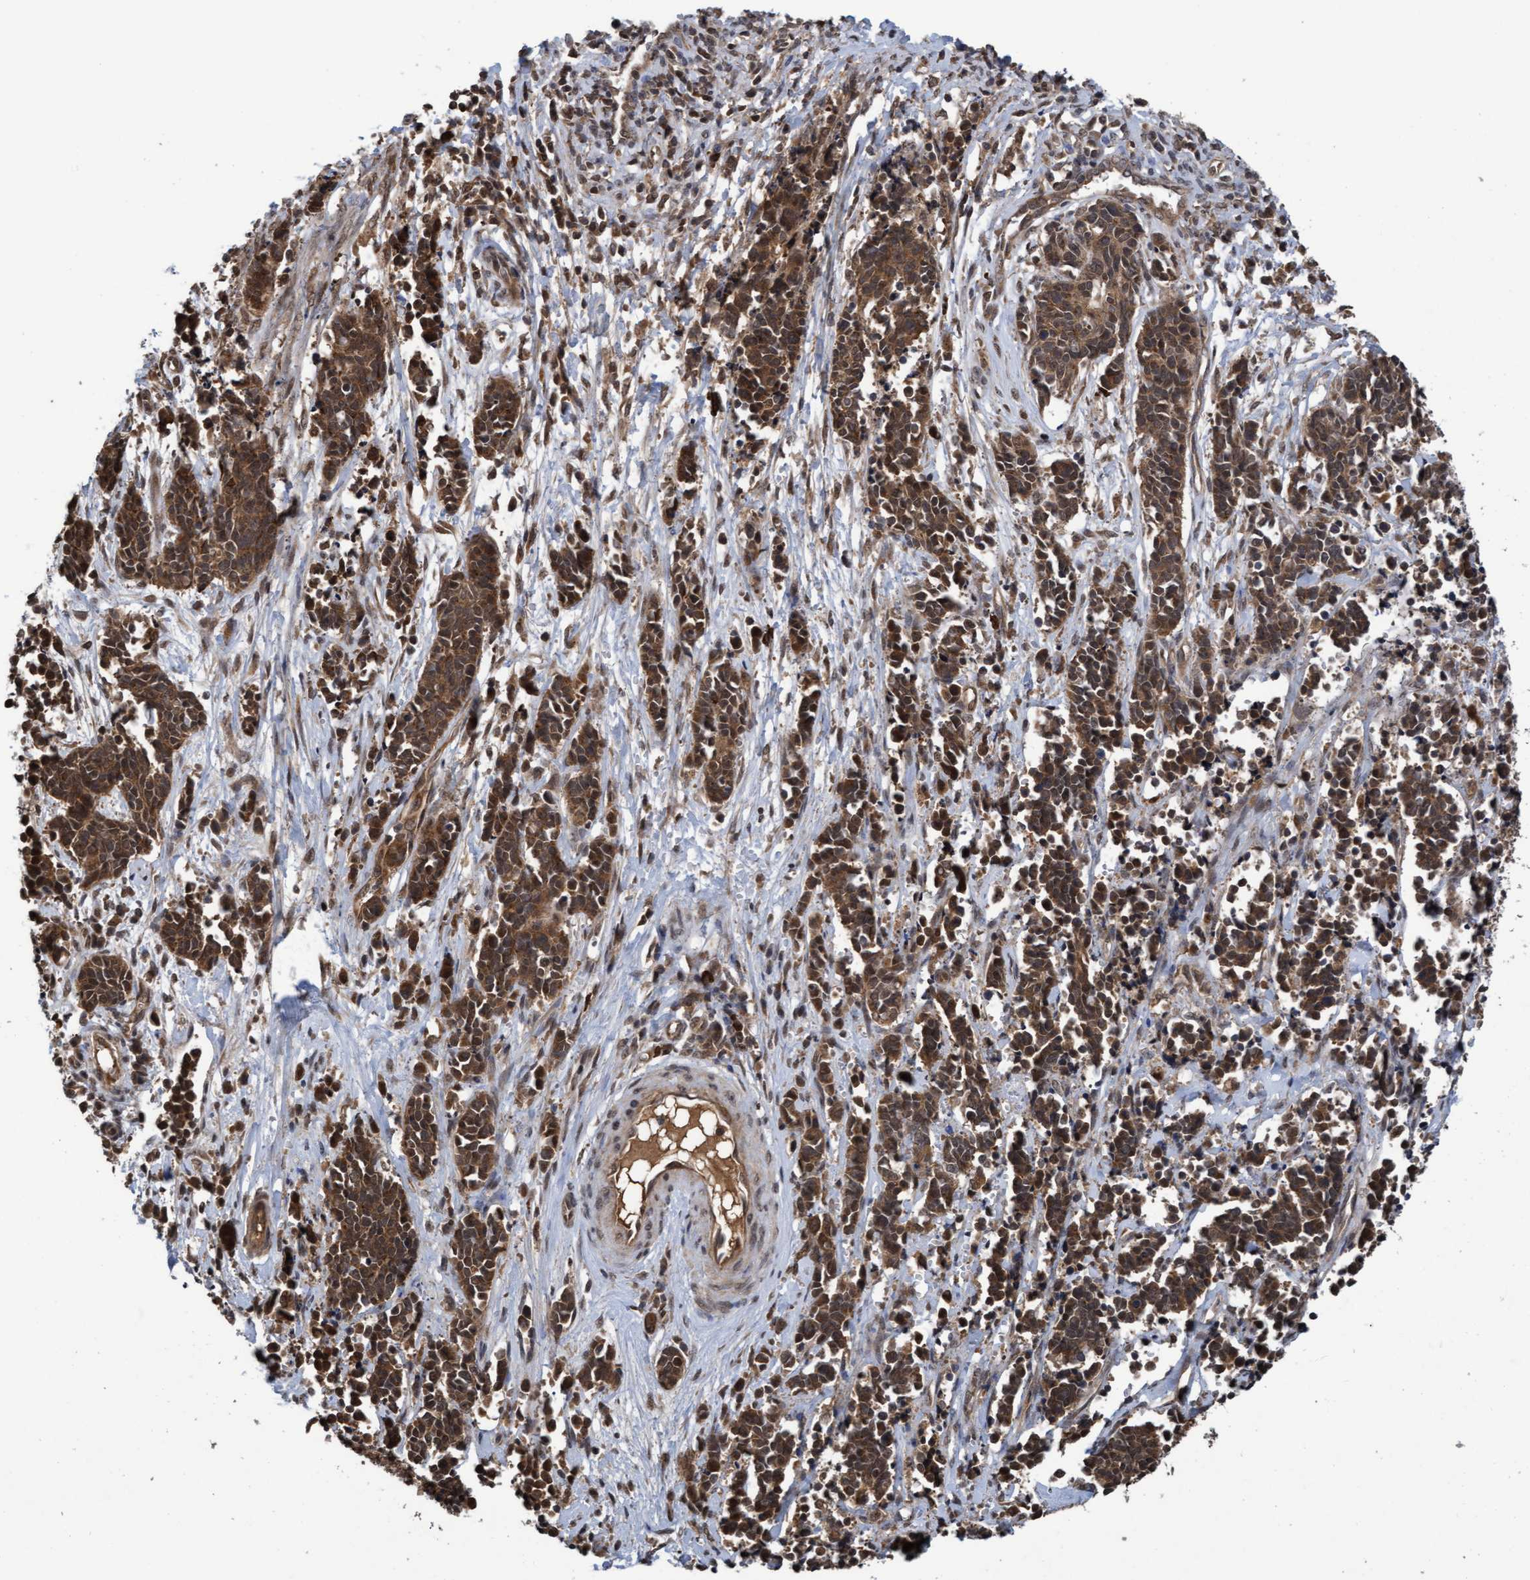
{"staining": {"intensity": "moderate", "quantity": ">75%", "location": "cytoplasmic/membranous,nuclear"}, "tissue": "cervical cancer", "cell_type": "Tumor cells", "image_type": "cancer", "snomed": [{"axis": "morphology", "description": "Squamous cell carcinoma, NOS"}, {"axis": "topography", "description": "Cervix"}], "caption": "This is an image of immunohistochemistry (IHC) staining of cervical cancer, which shows moderate expression in the cytoplasmic/membranous and nuclear of tumor cells.", "gene": "WASF1", "patient": {"sex": "female", "age": 35}}